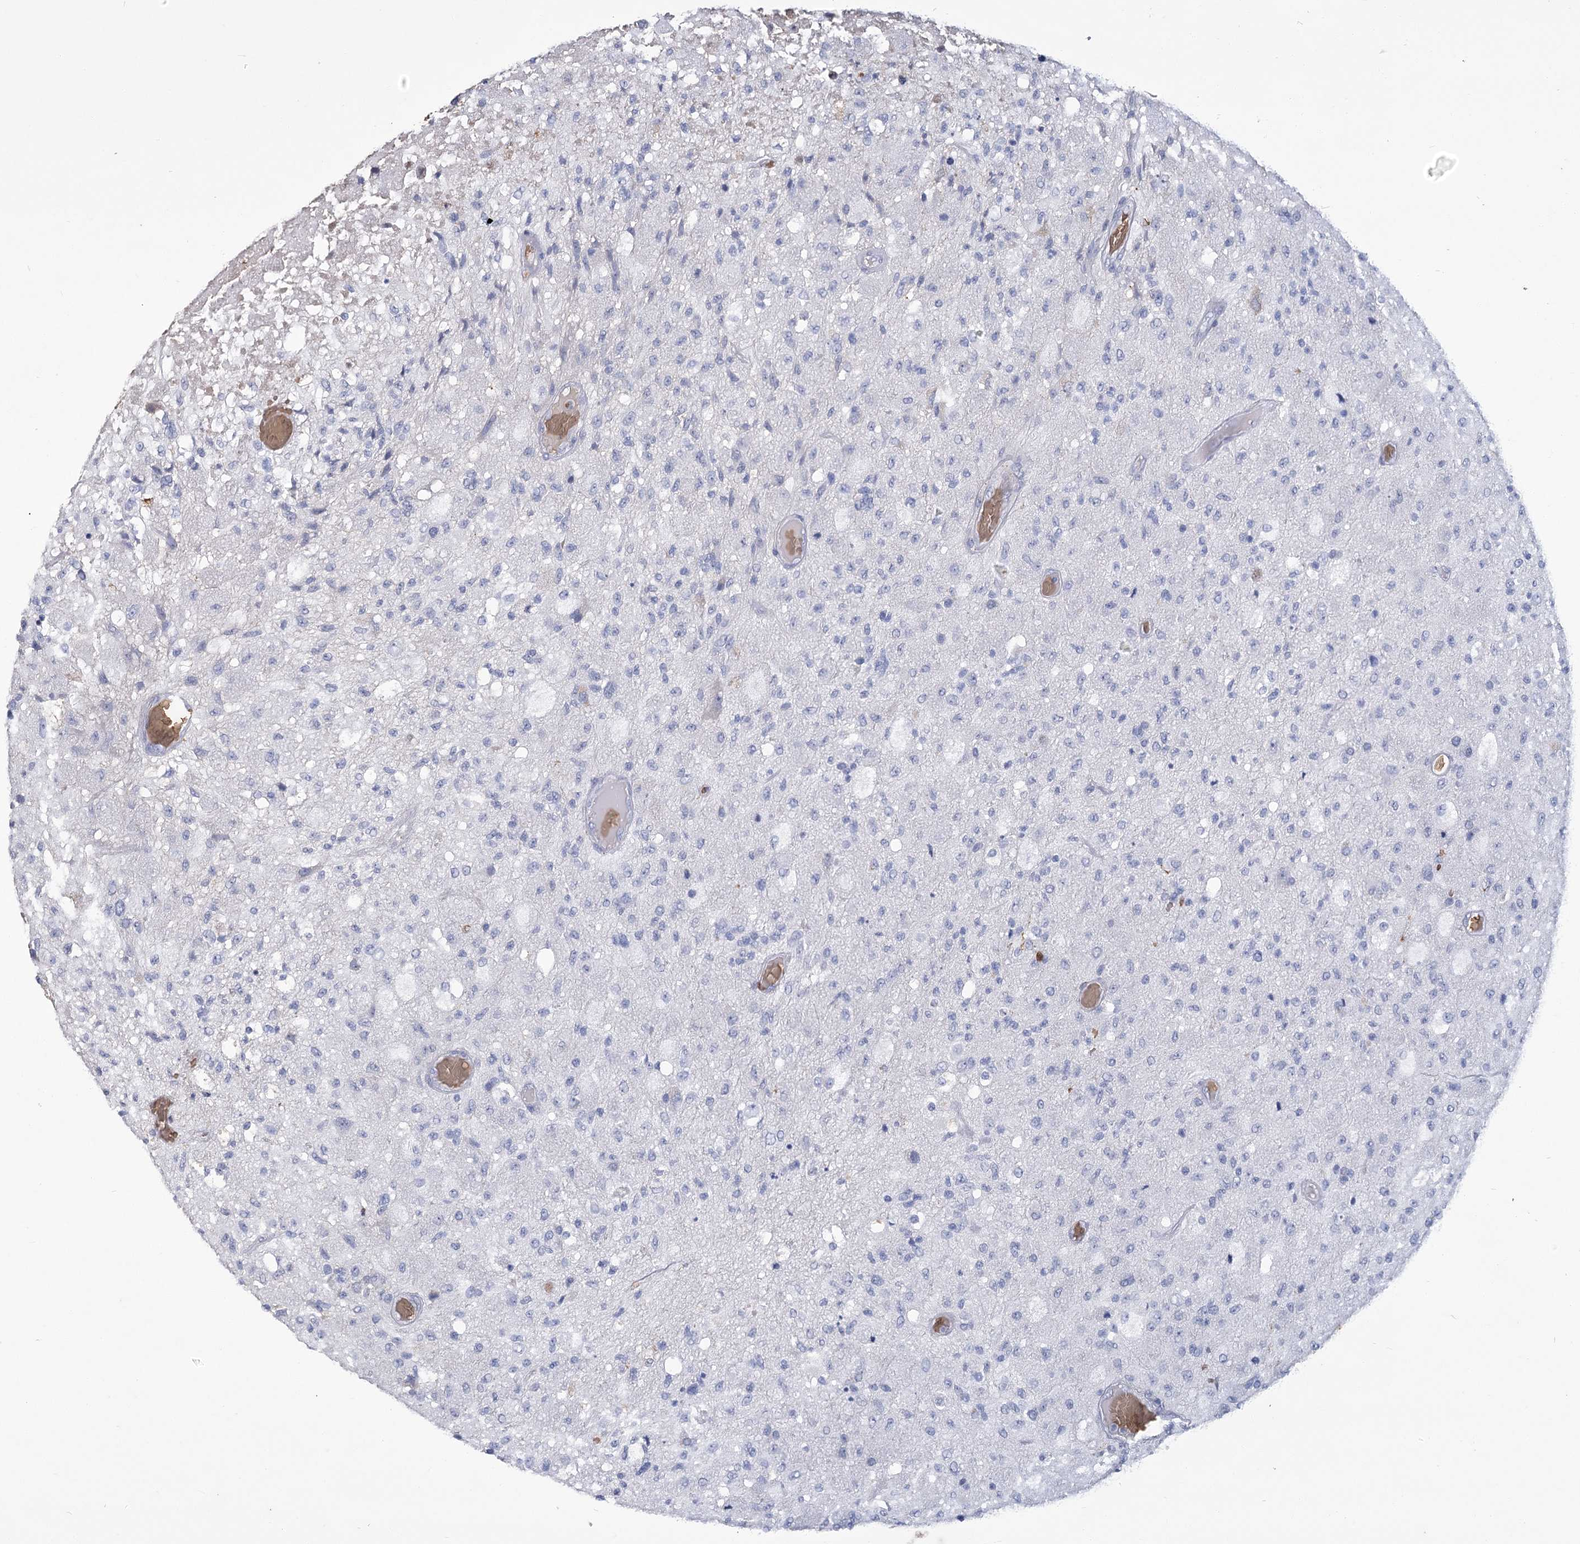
{"staining": {"intensity": "negative", "quantity": "none", "location": "none"}, "tissue": "glioma", "cell_type": "Tumor cells", "image_type": "cancer", "snomed": [{"axis": "morphology", "description": "Normal tissue, NOS"}, {"axis": "morphology", "description": "Glioma, malignant, High grade"}, {"axis": "topography", "description": "Cerebral cortex"}], "caption": "This is an immunohistochemistry (IHC) histopathology image of human malignant high-grade glioma. There is no expression in tumor cells.", "gene": "HBA1", "patient": {"sex": "male", "age": 77}}